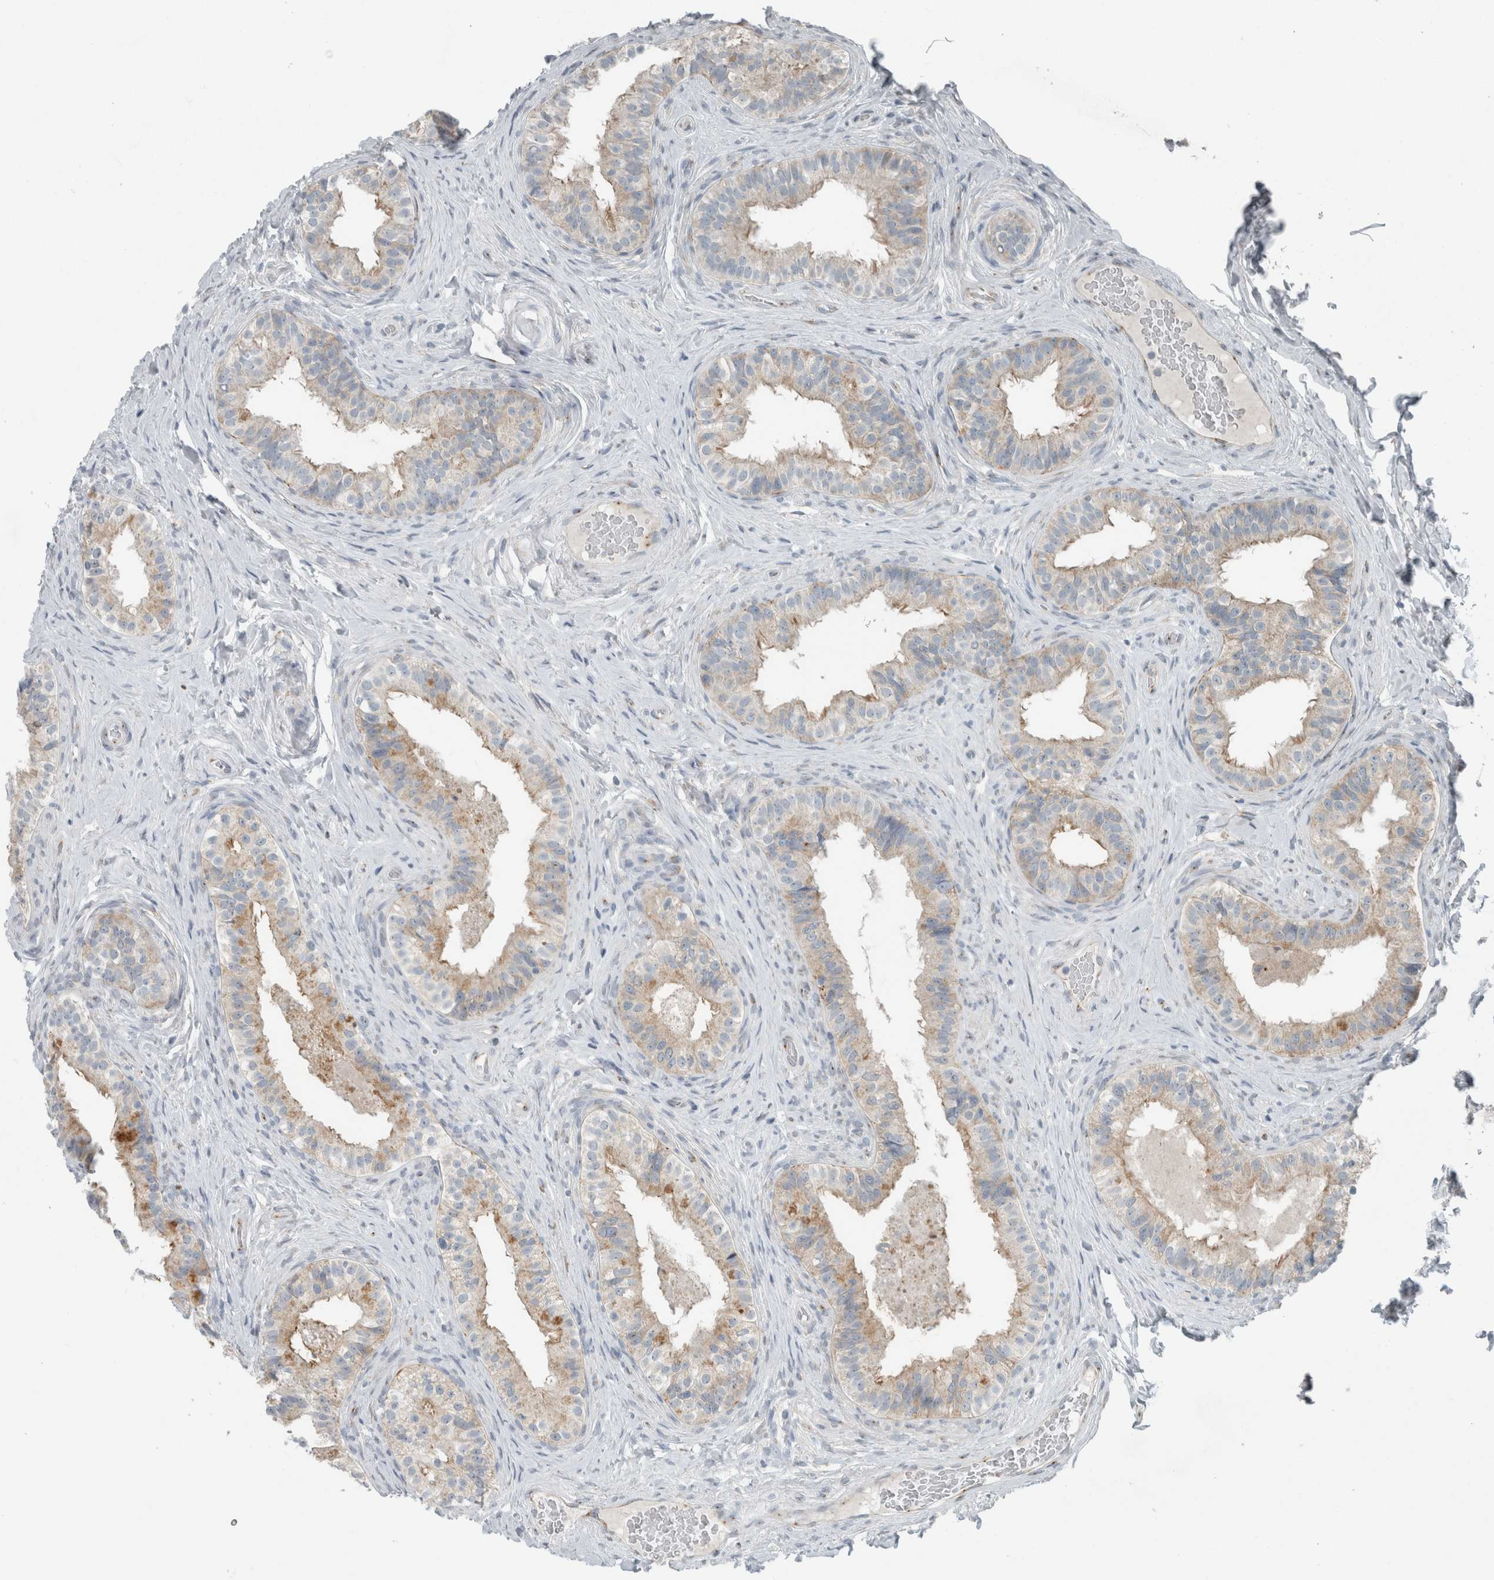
{"staining": {"intensity": "moderate", "quantity": "<25%", "location": "cytoplasmic/membranous"}, "tissue": "epididymis", "cell_type": "Glandular cells", "image_type": "normal", "snomed": [{"axis": "morphology", "description": "Normal tissue, NOS"}, {"axis": "topography", "description": "Epididymis"}], "caption": "Moderate cytoplasmic/membranous expression for a protein is appreciated in approximately <25% of glandular cells of unremarkable epididymis using immunohistochemistry (IHC).", "gene": "KIF1C", "patient": {"sex": "male", "age": 49}}